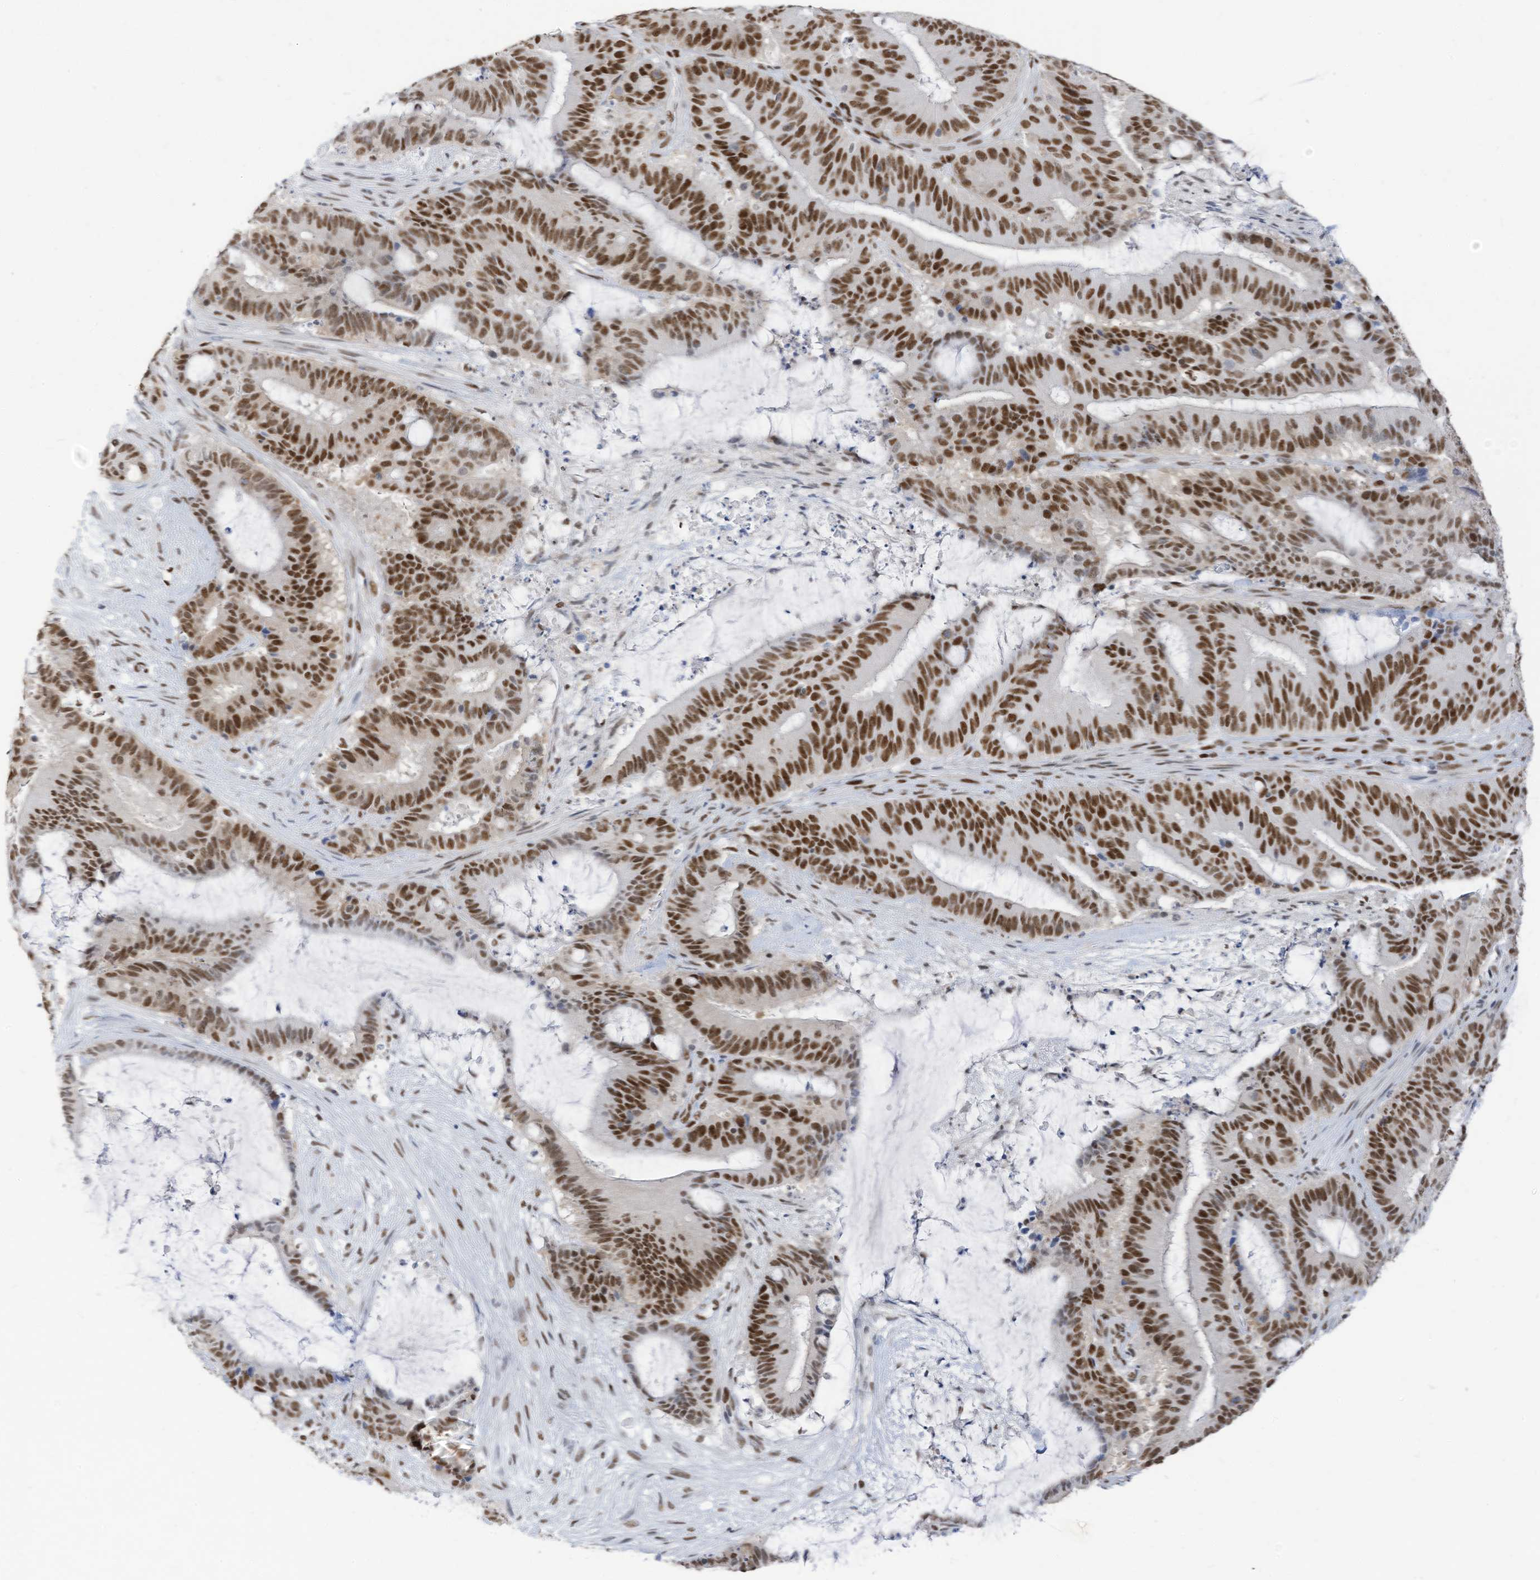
{"staining": {"intensity": "strong", "quantity": ">75%", "location": "nuclear"}, "tissue": "liver cancer", "cell_type": "Tumor cells", "image_type": "cancer", "snomed": [{"axis": "morphology", "description": "Normal tissue, NOS"}, {"axis": "morphology", "description": "Cholangiocarcinoma"}, {"axis": "topography", "description": "Liver"}, {"axis": "topography", "description": "Peripheral nerve tissue"}], "caption": "DAB (3,3'-diaminobenzidine) immunohistochemical staining of human liver cancer reveals strong nuclear protein positivity in approximately >75% of tumor cells. (brown staining indicates protein expression, while blue staining denotes nuclei).", "gene": "KHSRP", "patient": {"sex": "female", "age": 73}}